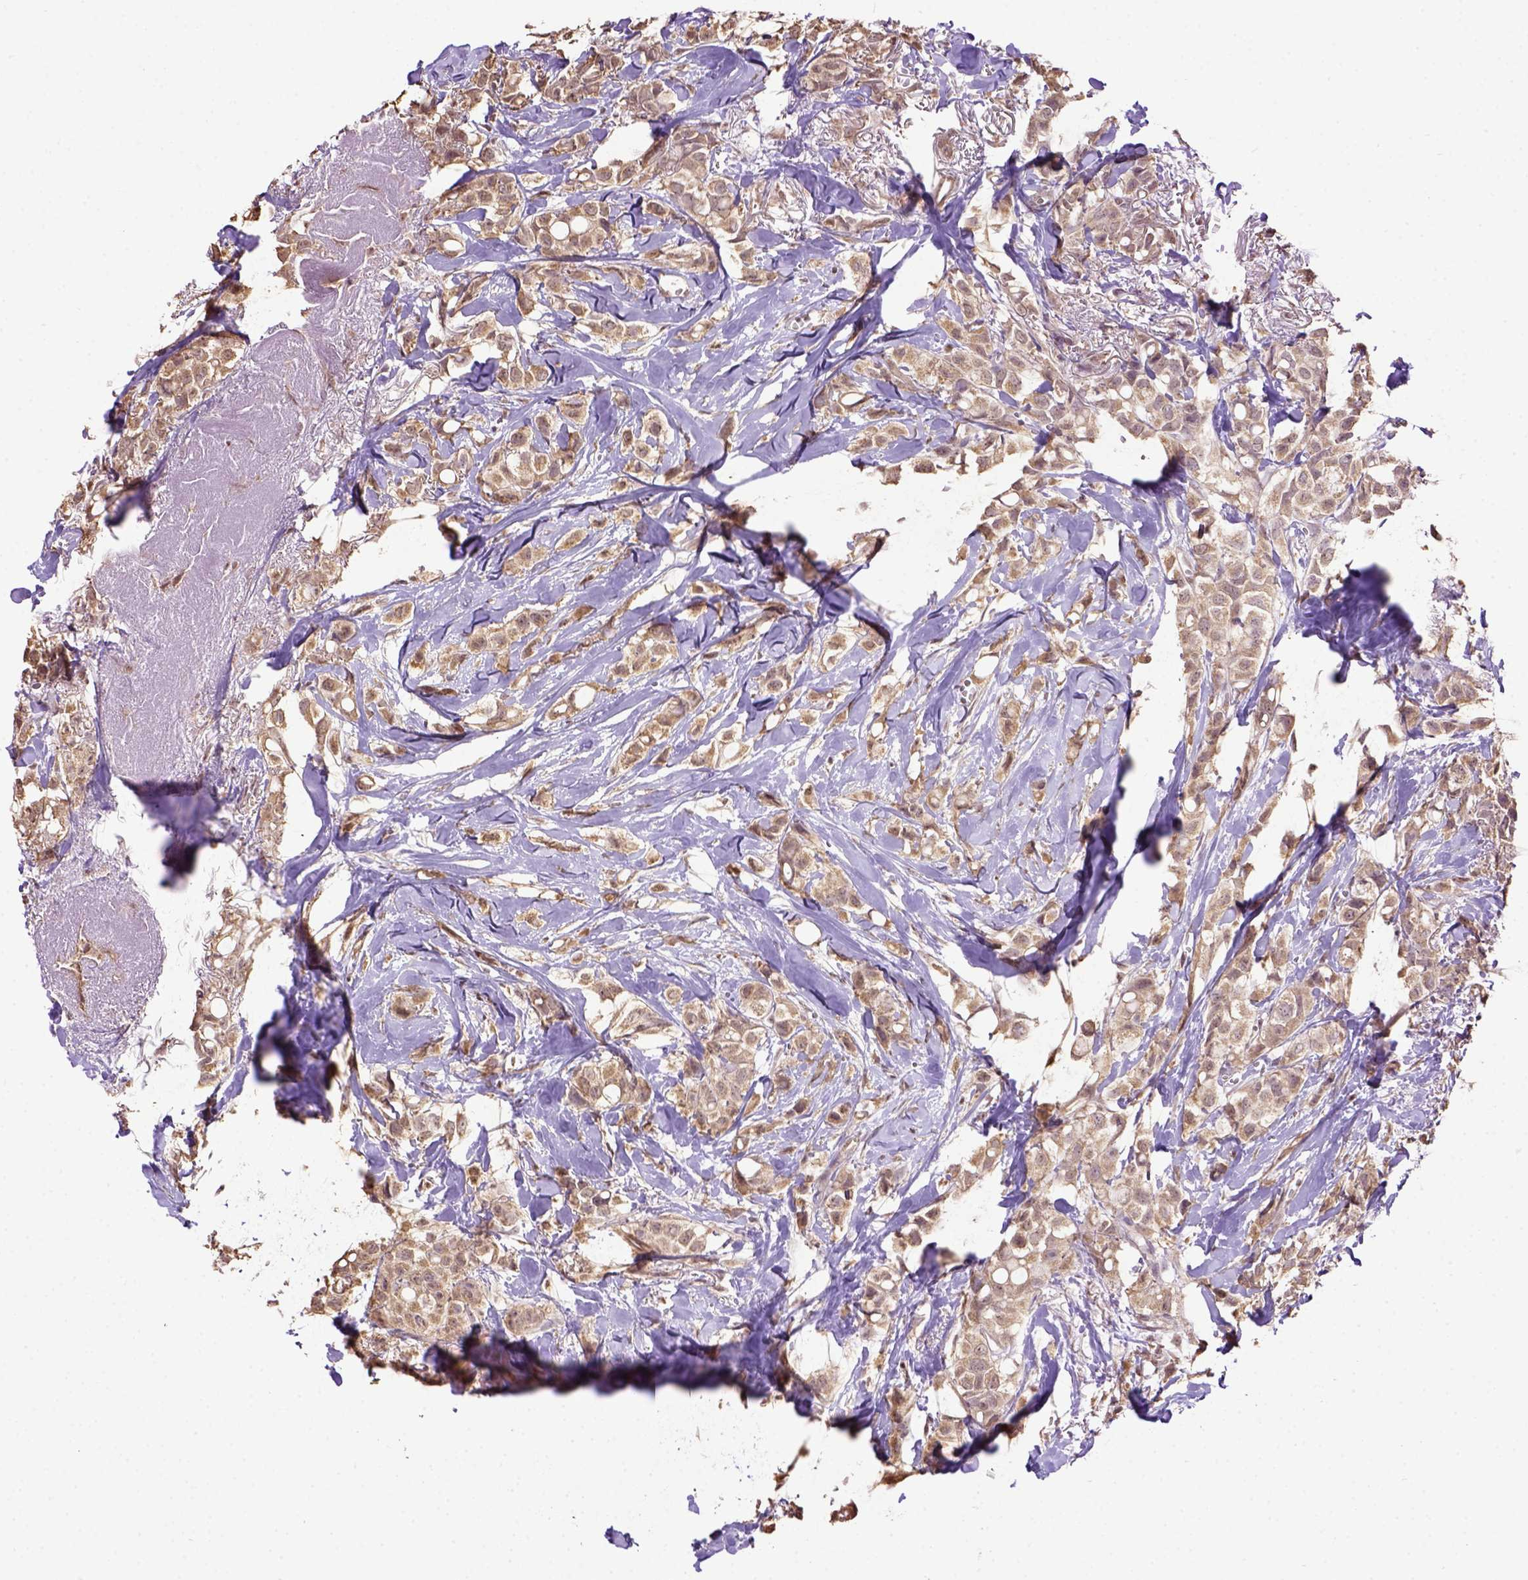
{"staining": {"intensity": "moderate", "quantity": "25%-75%", "location": "cytoplasmic/membranous"}, "tissue": "breast cancer", "cell_type": "Tumor cells", "image_type": "cancer", "snomed": [{"axis": "morphology", "description": "Duct carcinoma"}, {"axis": "topography", "description": "Breast"}], "caption": "Immunohistochemical staining of breast infiltrating ductal carcinoma demonstrates moderate cytoplasmic/membranous protein expression in approximately 25%-75% of tumor cells.", "gene": "WDR17", "patient": {"sex": "female", "age": 85}}